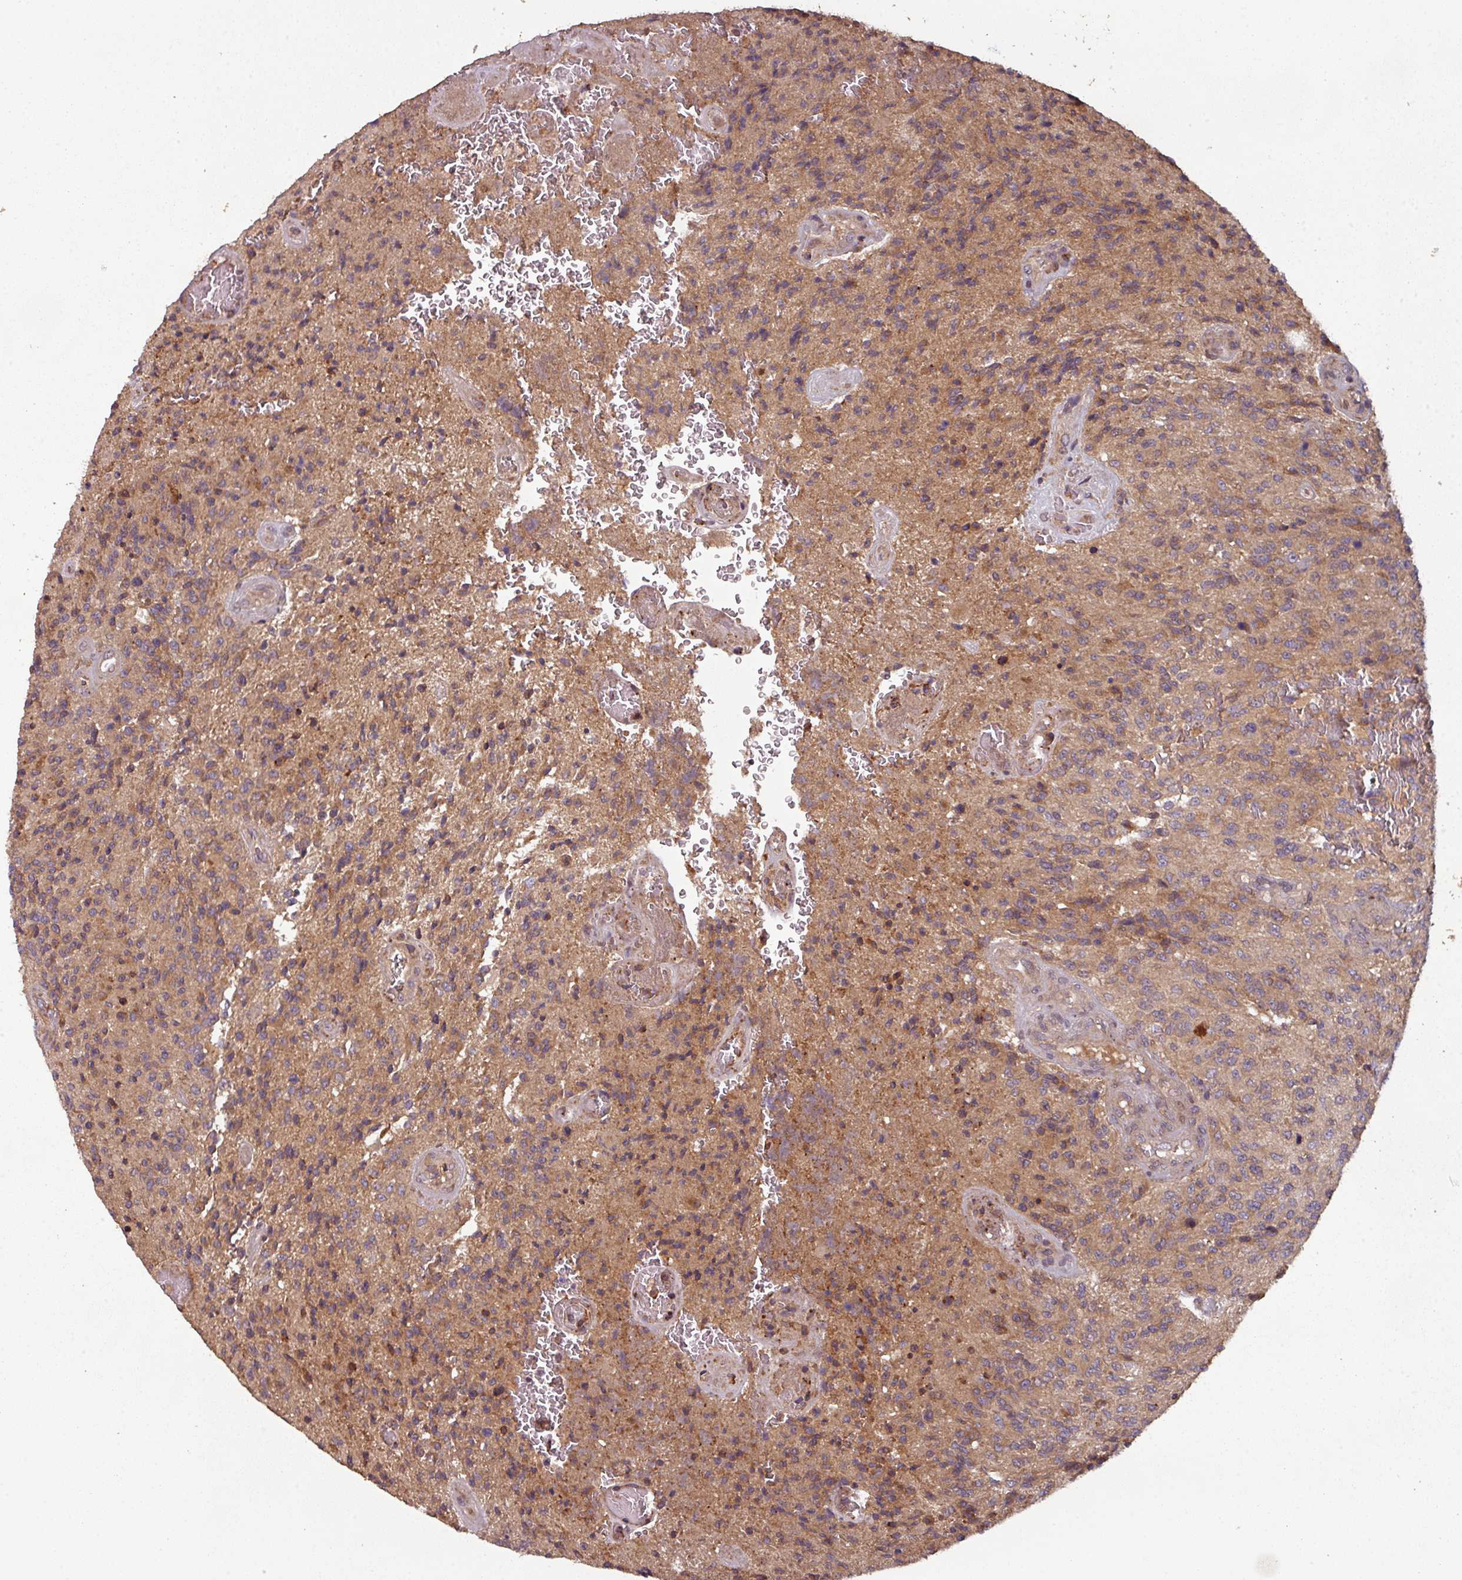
{"staining": {"intensity": "moderate", "quantity": ">75%", "location": "cytoplasmic/membranous"}, "tissue": "glioma", "cell_type": "Tumor cells", "image_type": "cancer", "snomed": [{"axis": "morphology", "description": "Normal tissue, NOS"}, {"axis": "morphology", "description": "Glioma, malignant, High grade"}, {"axis": "topography", "description": "Cerebral cortex"}], "caption": "The micrograph reveals staining of malignant glioma (high-grade), revealing moderate cytoplasmic/membranous protein positivity (brown color) within tumor cells.", "gene": "GSKIP", "patient": {"sex": "male", "age": 56}}